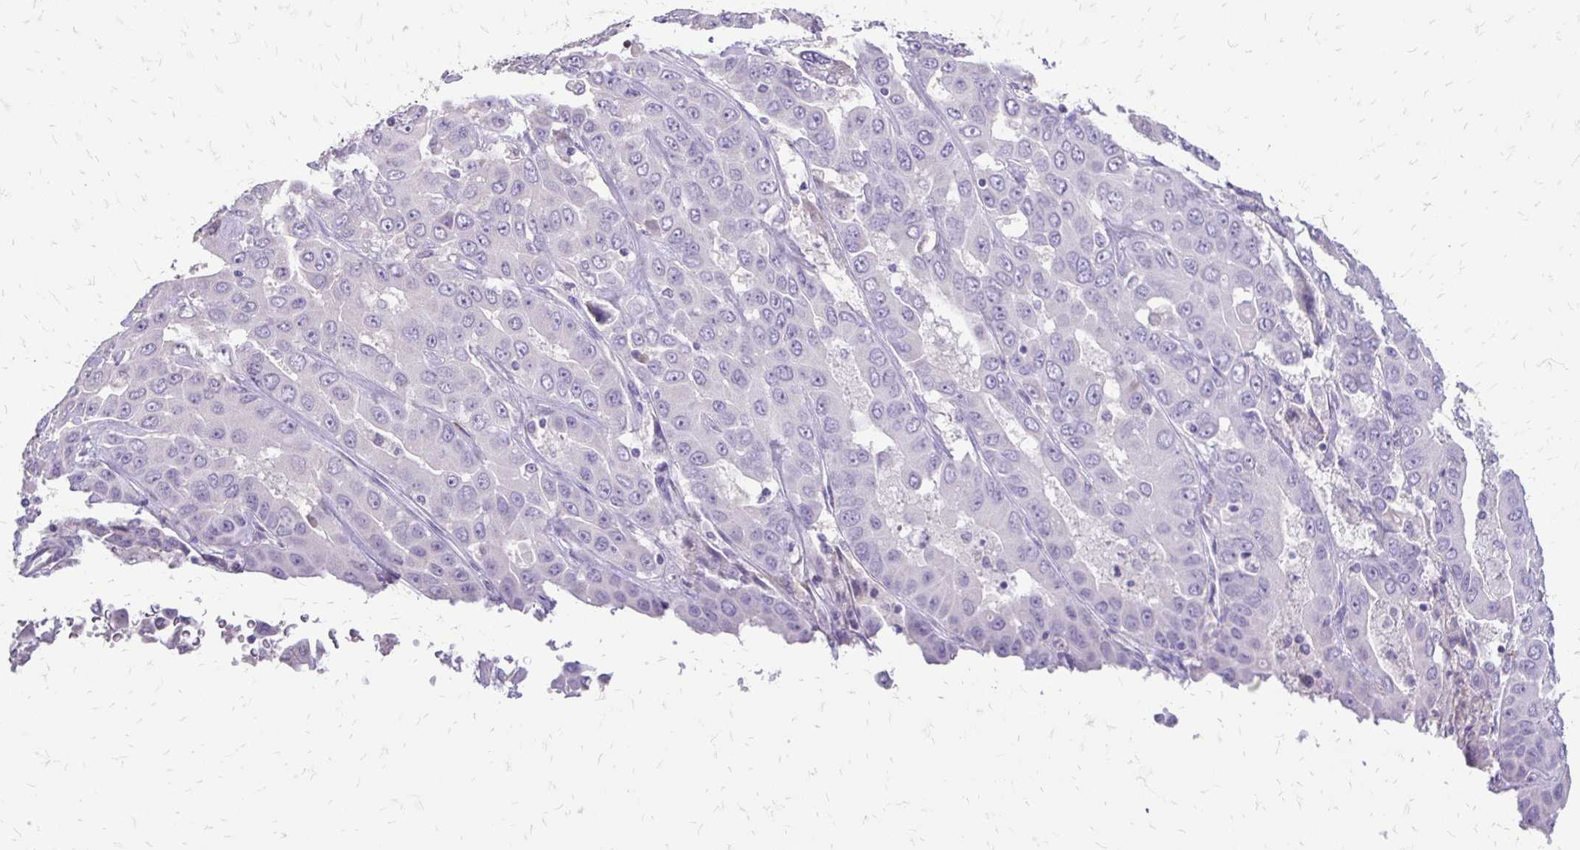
{"staining": {"intensity": "negative", "quantity": "none", "location": "none"}, "tissue": "liver cancer", "cell_type": "Tumor cells", "image_type": "cancer", "snomed": [{"axis": "morphology", "description": "Cholangiocarcinoma"}, {"axis": "topography", "description": "Liver"}], "caption": "Micrograph shows no significant protein positivity in tumor cells of liver cholangiocarcinoma.", "gene": "ALPG", "patient": {"sex": "female", "age": 52}}